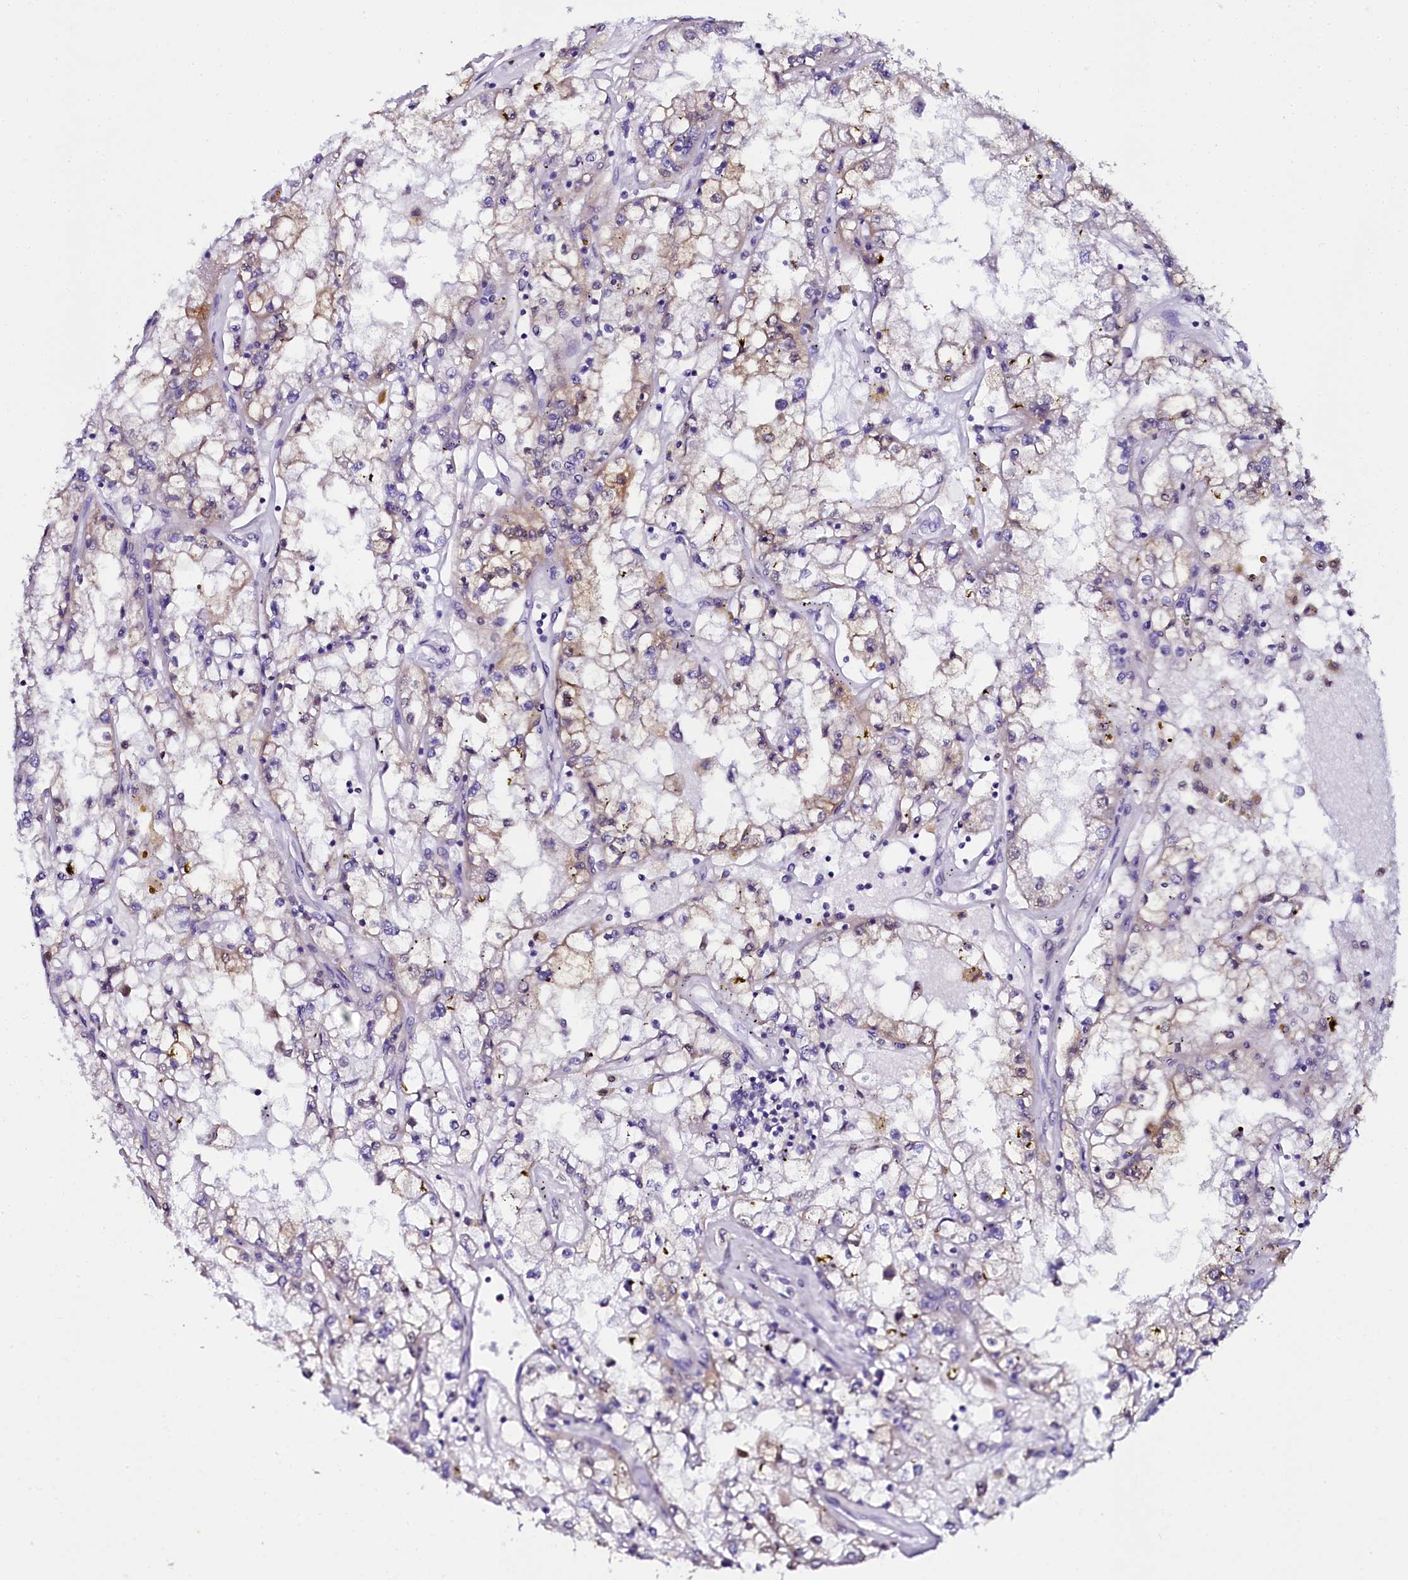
{"staining": {"intensity": "weak", "quantity": "<25%", "location": "cytoplasmic/membranous,nuclear"}, "tissue": "renal cancer", "cell_type": "Tumor cells", "image_type": "cancer", "snomed": [{"axis": "morphology", "description": "Adenocarcinoma, NOS"}, {"axis": "topography", "description": "Kidney"}], "caption": "Protein analysis of renal adenocarcinoma demonstrates no significant positivity in tumor cells.", "gene": "SORD", "patient": {"sex": "male", "age": 56}}